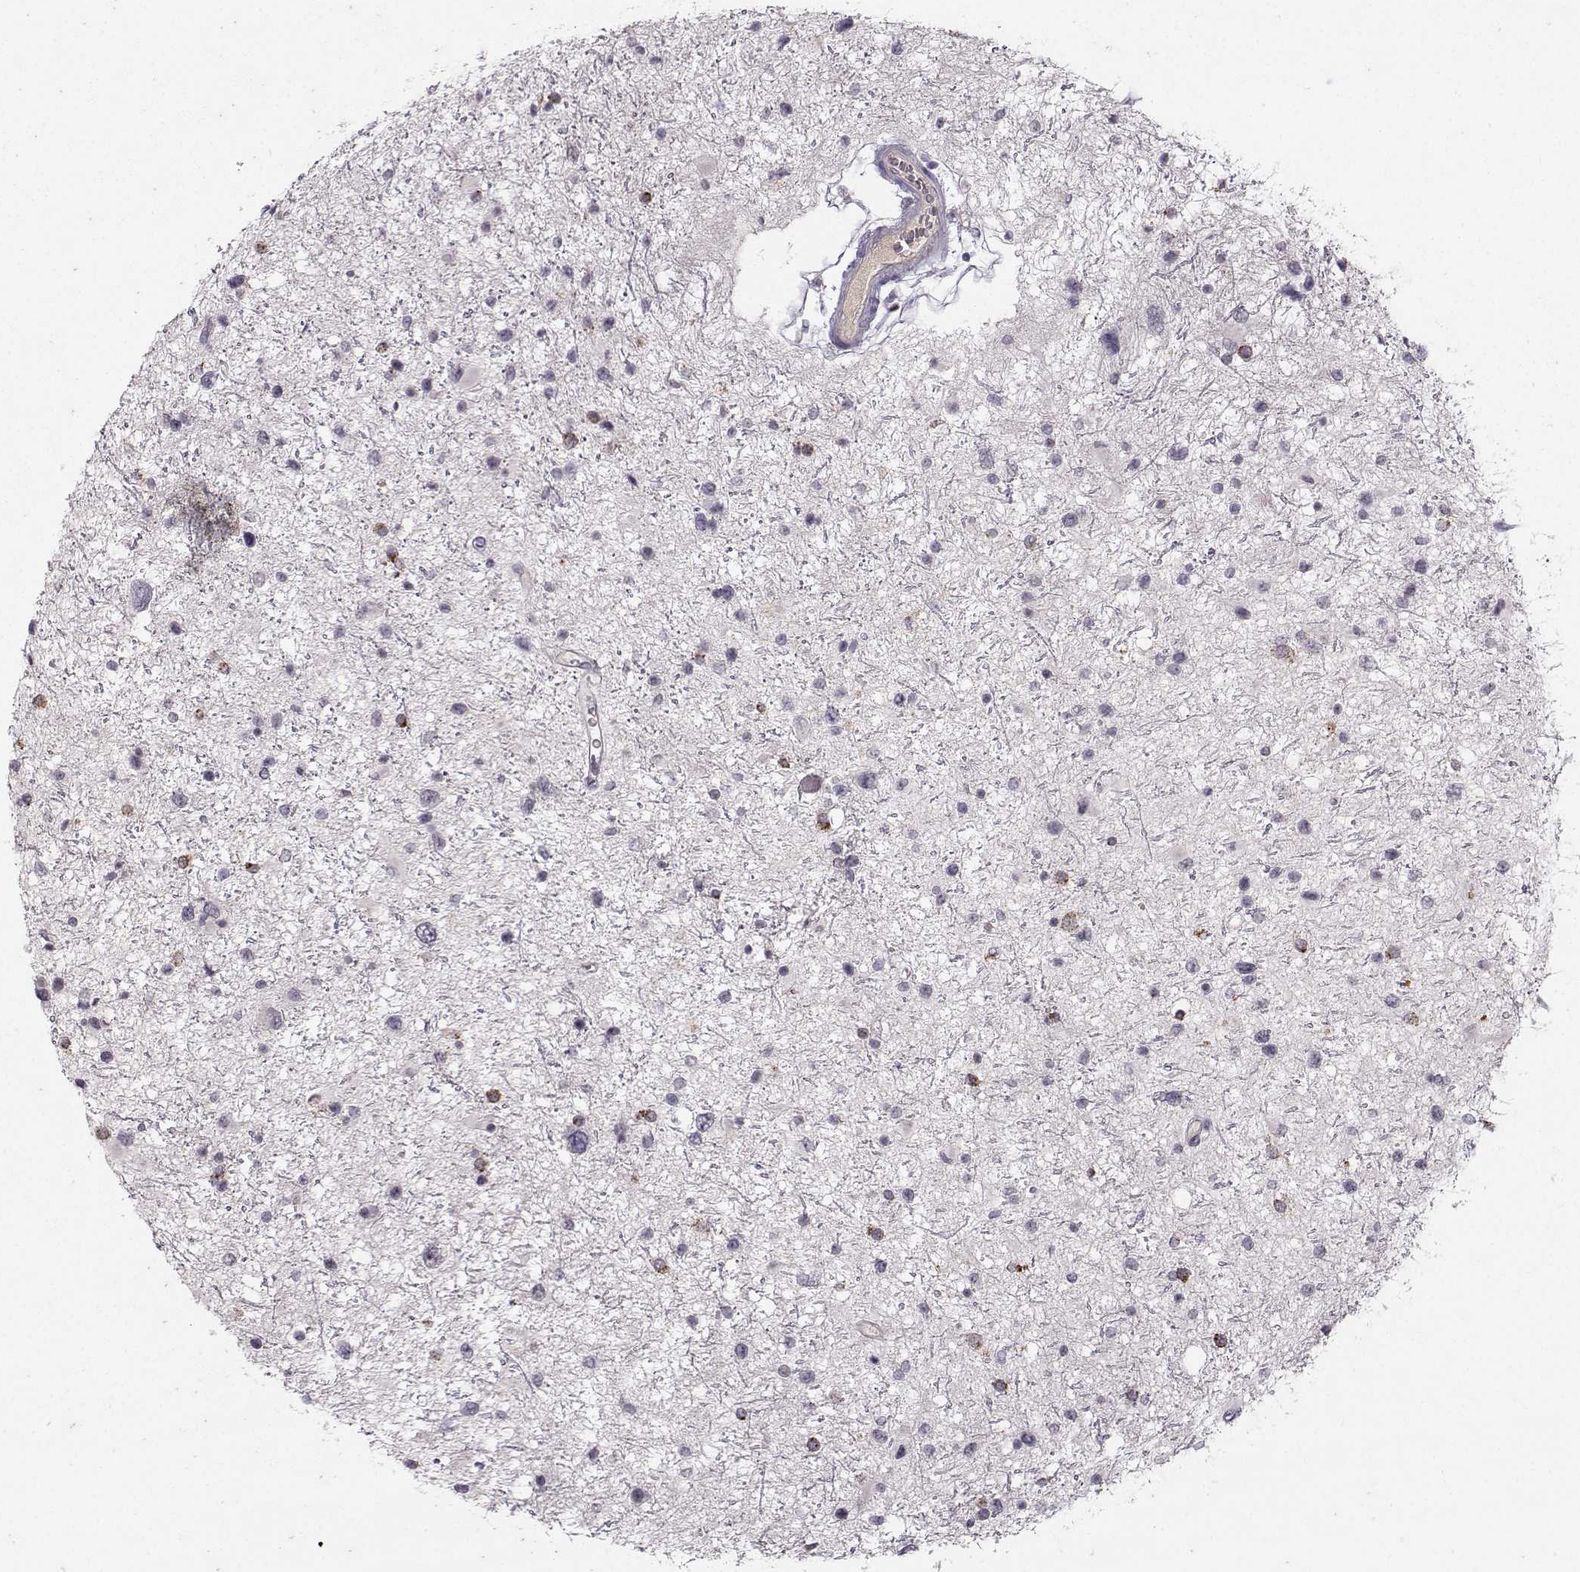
{"staining": {"intensity": "negative", "quantity": "none", "location": "none"}, "tissue": "glioma", "cell_type": "Tumor cells", "image_type": "cancer", "snomed": [{"axis": "morphology", "description": "Glioma, malignant, Low grade"}, {"axis": "topography", "description": "Brain"}], "caption": "Tumor cells show no significant protein staining in low-grade glioma (malignant). Brightfield microscopy of IHC stained with DAB (3,3'-diaminobenzidine) (brown) and hematoxylin (blue), captured at high magnification.", "gene": "OPRD1", "patient": {"sex": "female", "age": 32}}